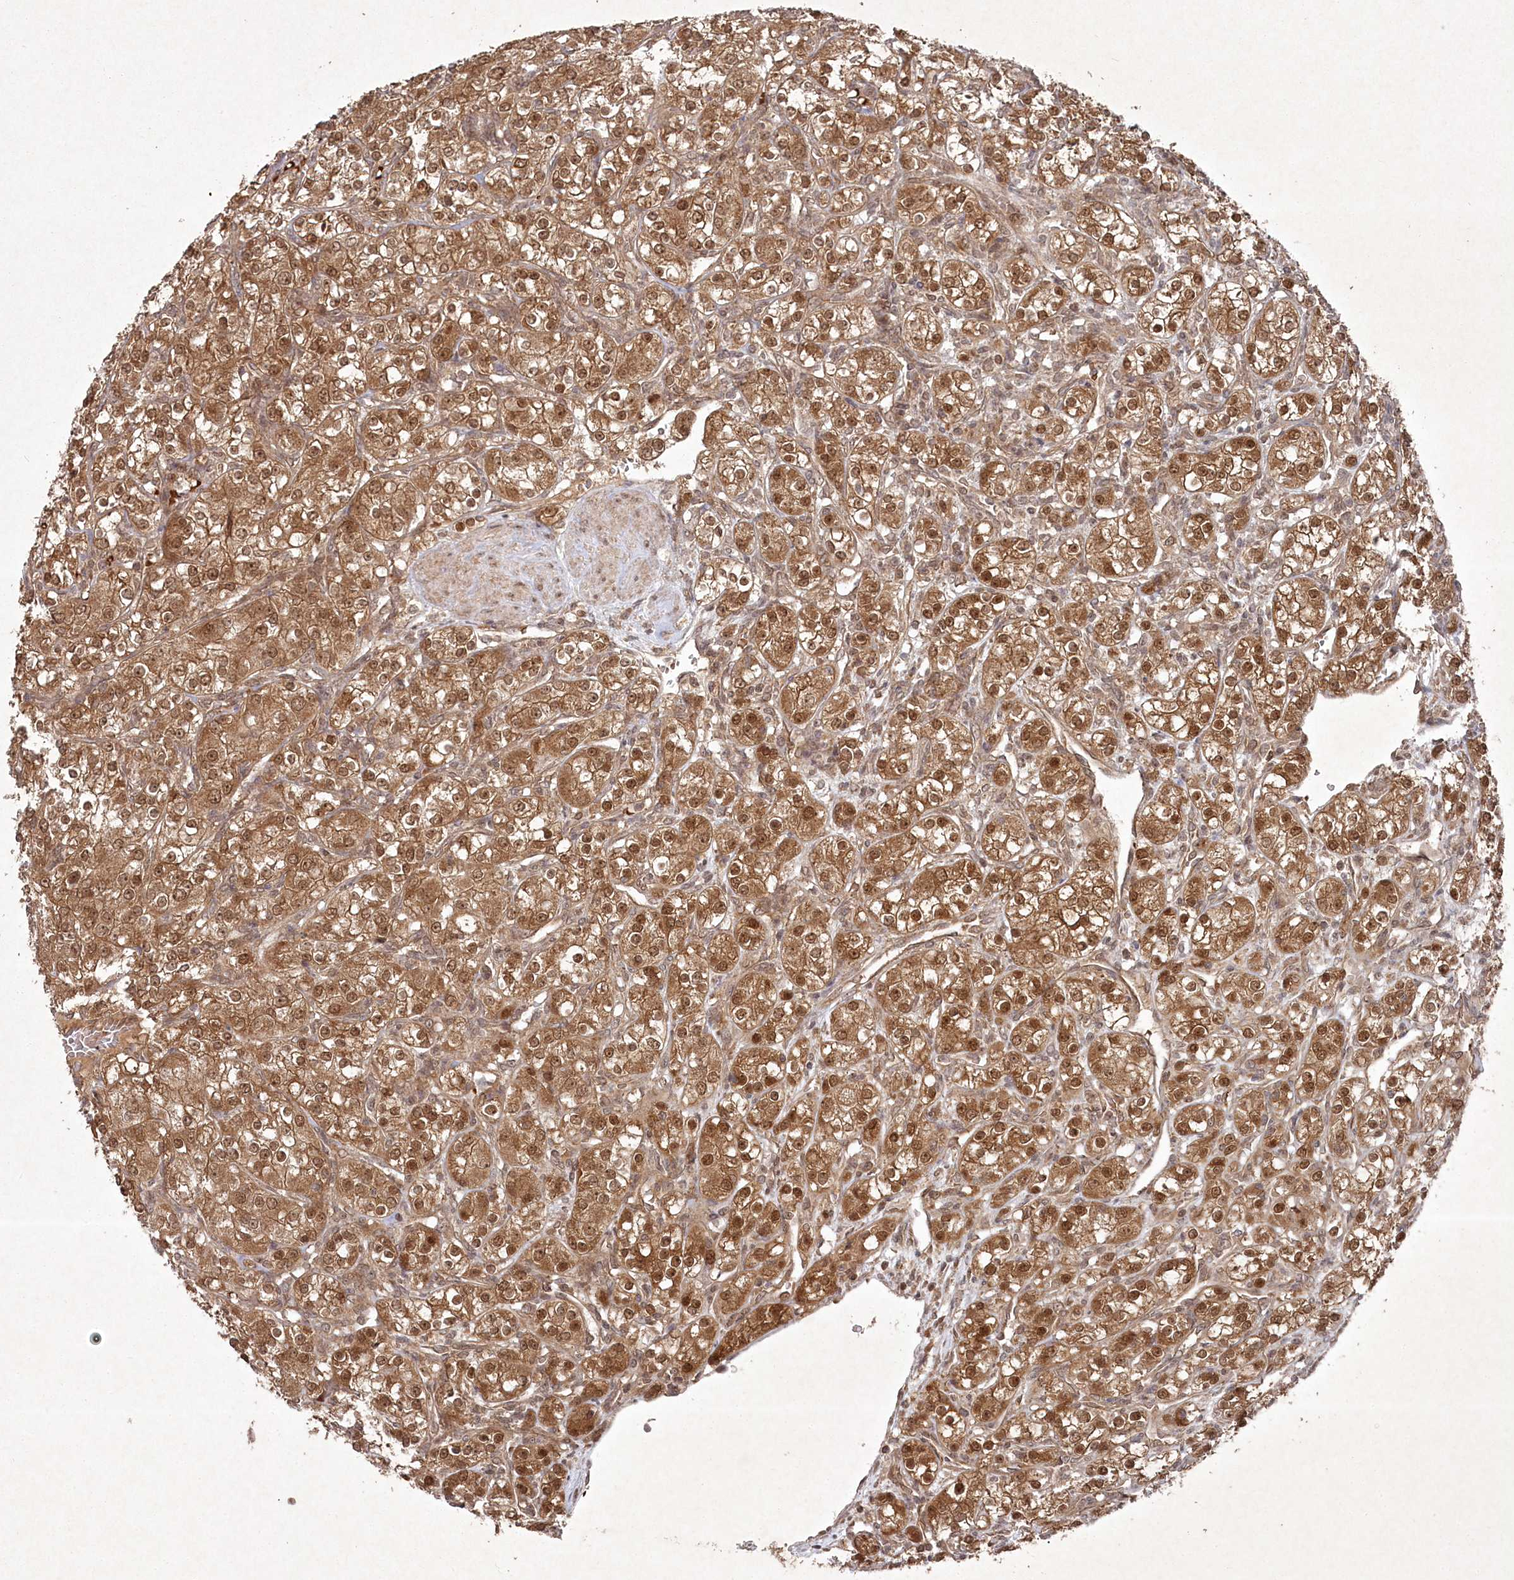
{"staining": {"intensity": "moderate", "quantity": ">75%", "location": "cytoplasmic/membranous,nuclear"}, "tissue": "renal cancer", "cell_type": "Tumor cells", "image_type": "cancer", "snomed": [{"axis": "morphology", "description": "Adenocarcinoma, NOS"}, {"axis": "topography", "description": "Kidney"}], "caption": "Renal cancer (adenocarcinoma) stained for a protein shows moderate cytoplasmic/membranous and nuclear positivity in tumor cells.", "gene": "FBXL17", "patient": {"sex": "male", "age": 77}}